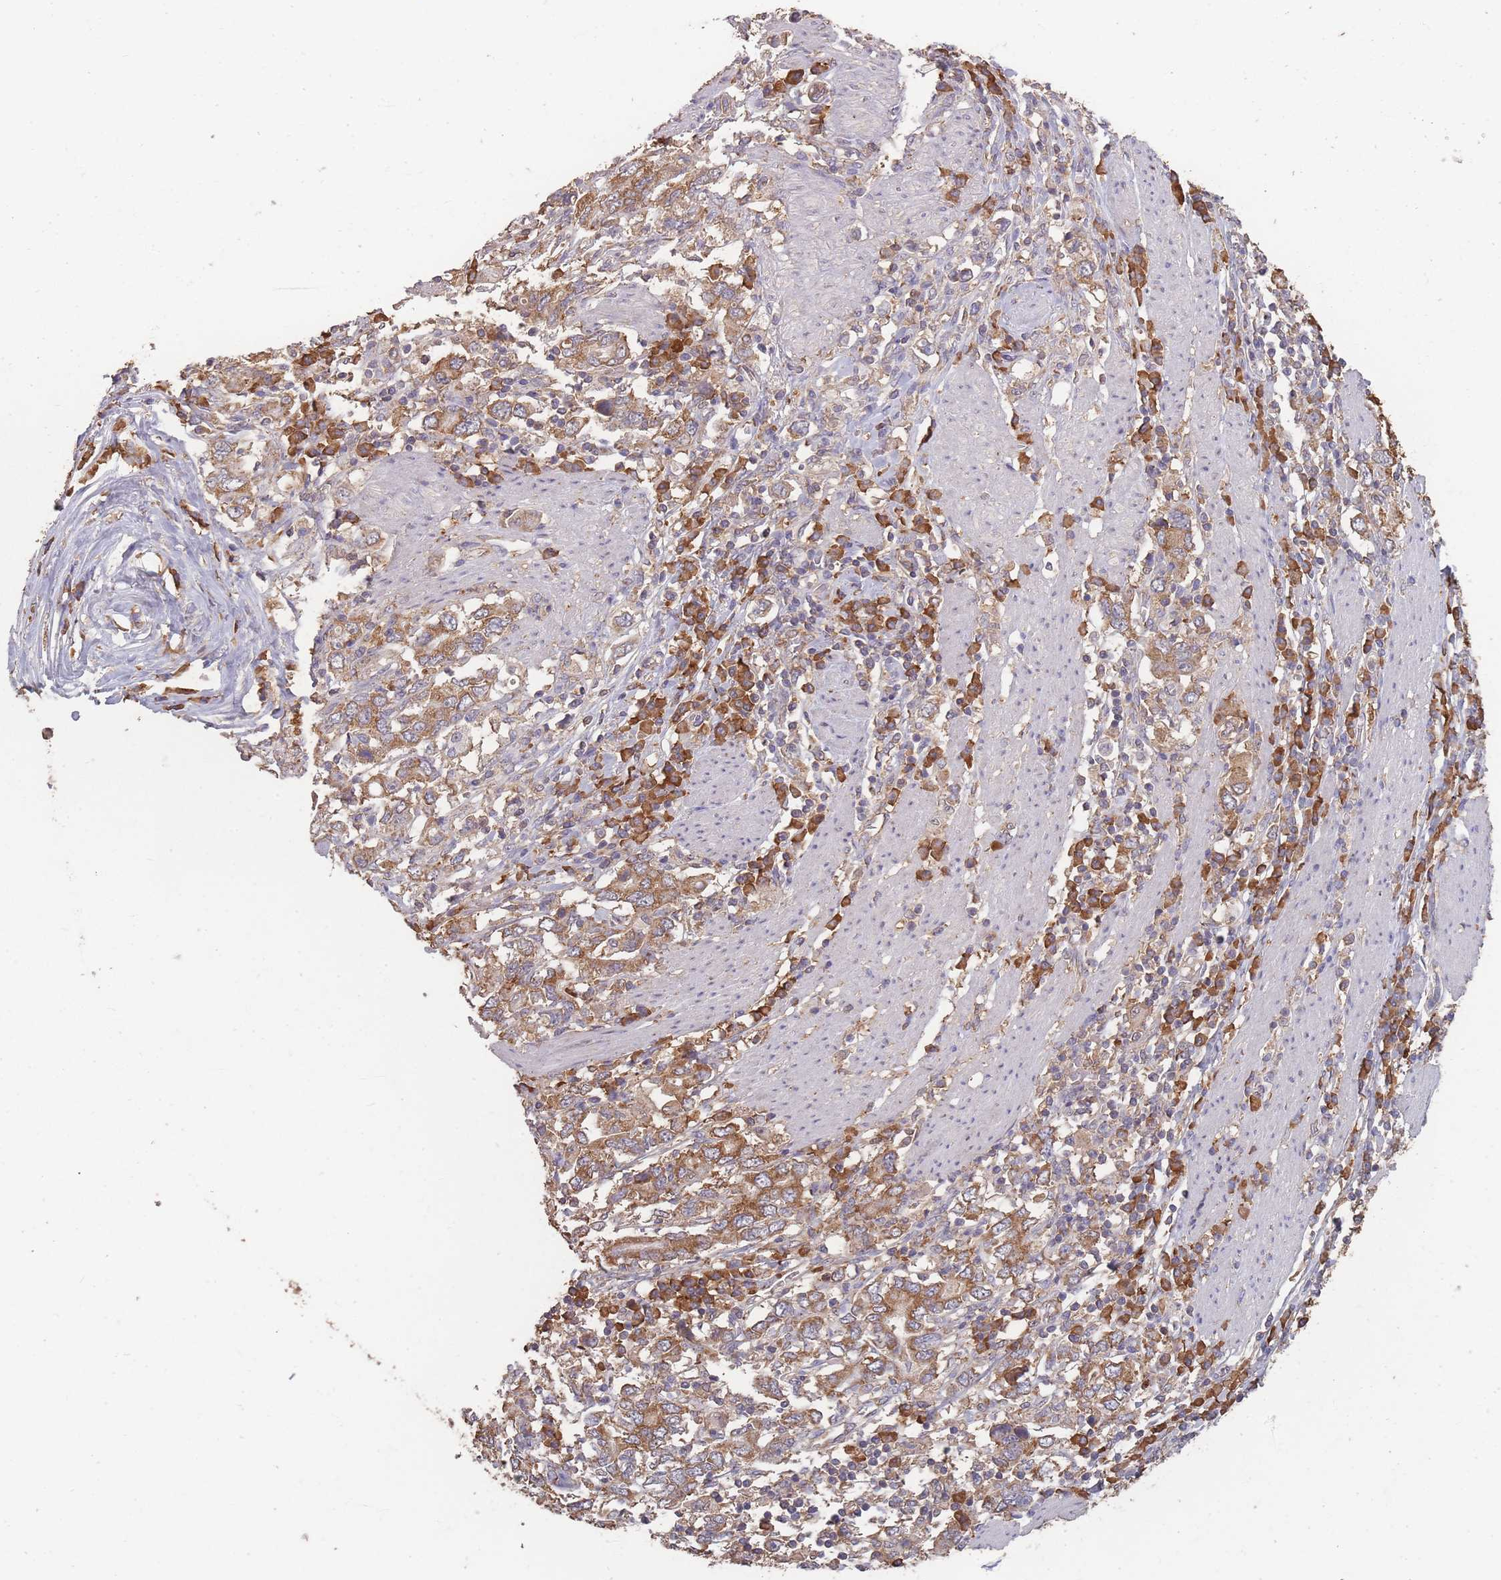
{"staining": {"intensity": "moderate", "quantity": ">75%", "location": "cytoplasmic/membranous"}, "tissue": "stomach cancer", "cell_type": "Tumor cells", "image_type": "cancer", "snomed": [{"axis": "morphology", "description": "Adenocarcinoma, NOS"}, {"axis": "topography", "description": "Stomach, upper"}, {"axis": "topography", "description": "Stomach"}], "caption": "Protein expression analysis of human stomach cancer reveals moderate cytoplasmic/membranous expression in approximately >75% of tumor cells. The staining was performed using DAB (3,3'-diaminobenzidine), with brown indicating positive protein expression. Nuclei are stained blue with hematoxylin.", "gene": "SANBR", "patient": {"sex": "male", "age": 62}}